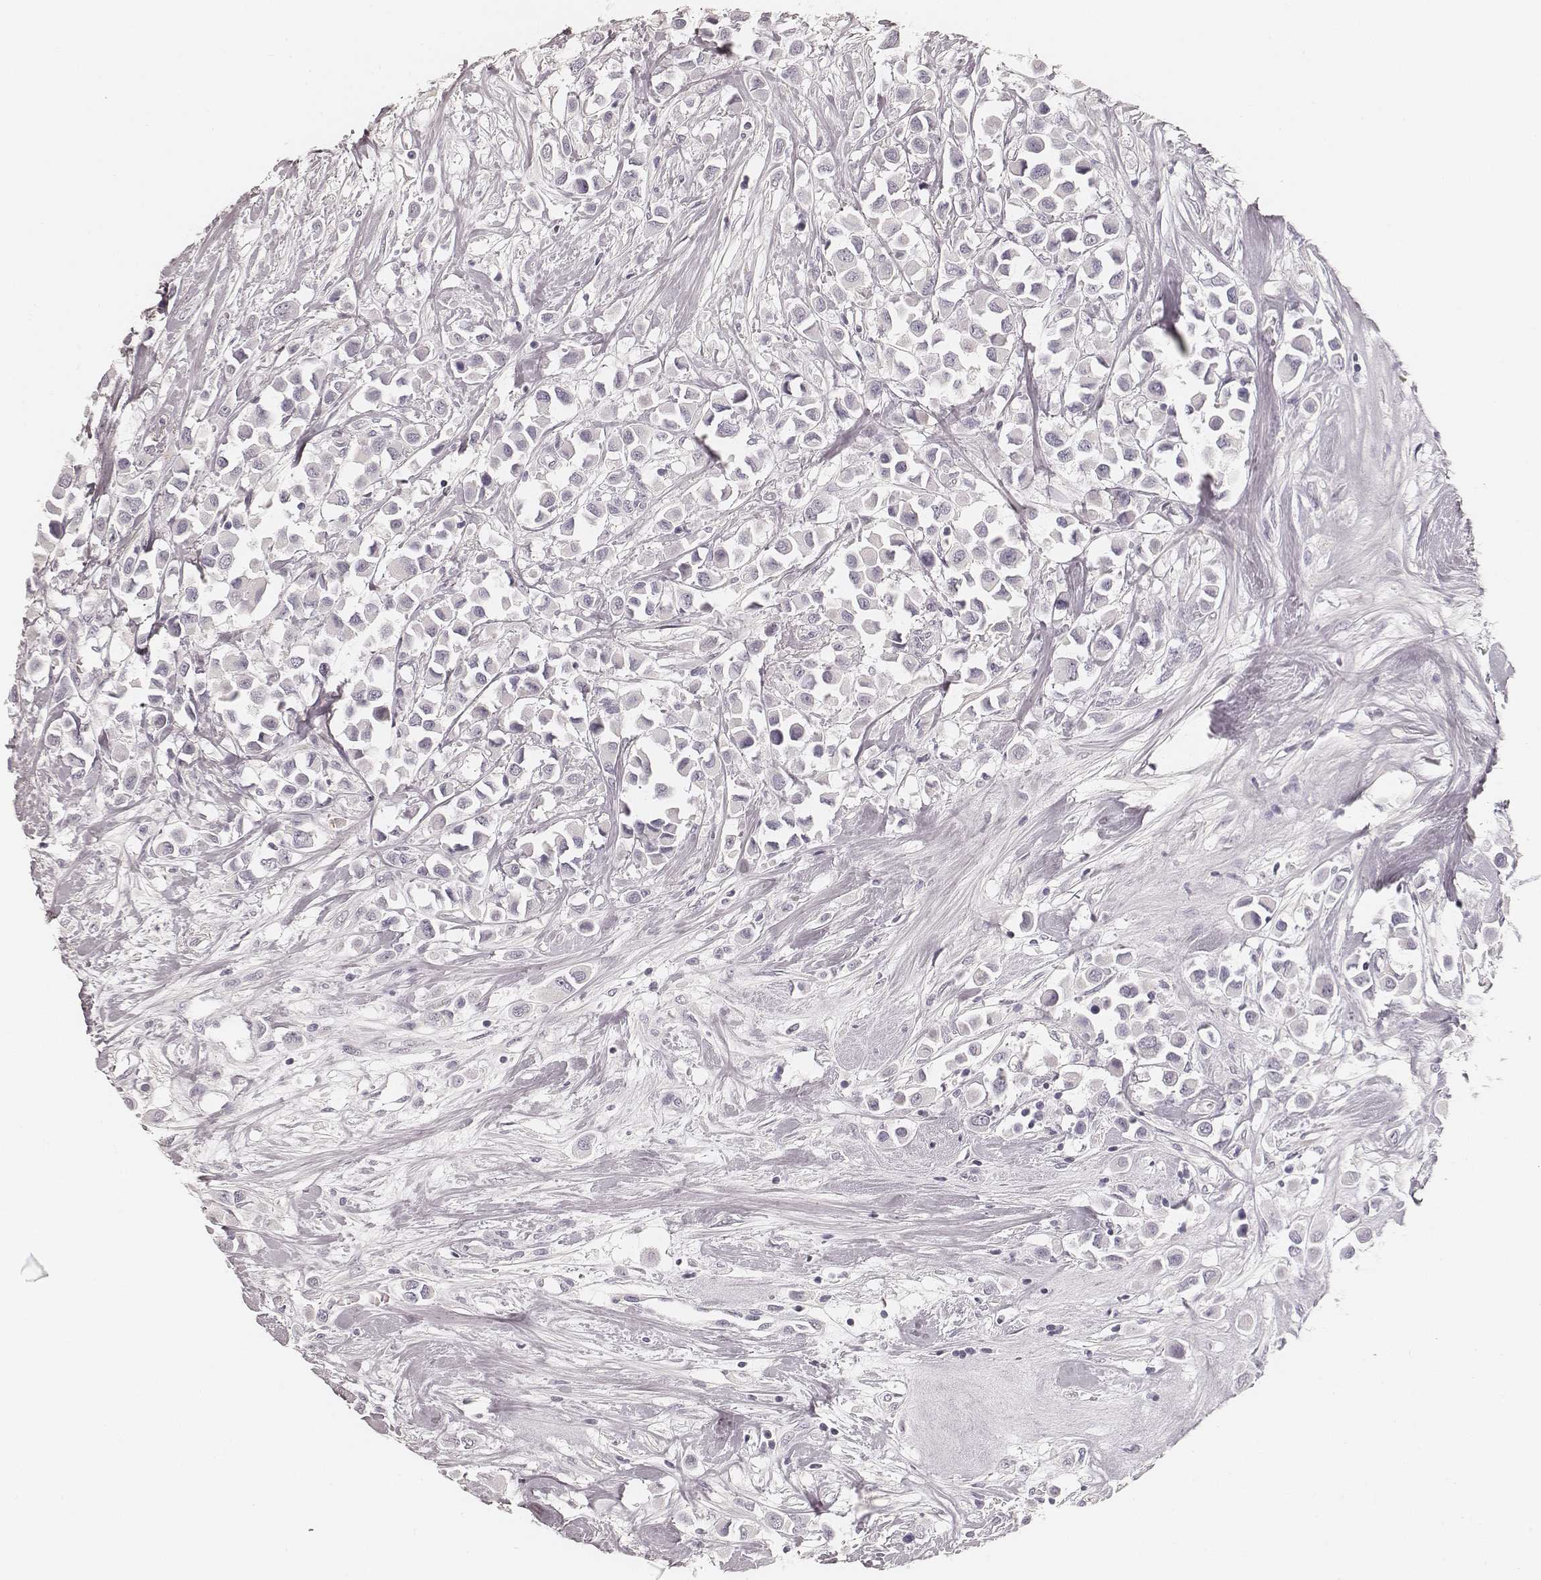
{"staining": {"intensity": "negative", "quantity": "none", "location": "none"}, "tissue": "breast cancer", "cell_type": "Tumor cells", "image_type": "cancer", "snomed": [{"axis": "morphology", "description": "Duct carcinoma"}, {"axis": "topography", "description": "Breast"}], "caption": "Breast cancer was stained to show a protein in brown. There is no significant positivity in tumor cells. (Immunohistochemistry (ihc), brightfield microscopy, high magnification).", "gene": "HNF4G", "patient": {"sex": "female", "age": 61}}